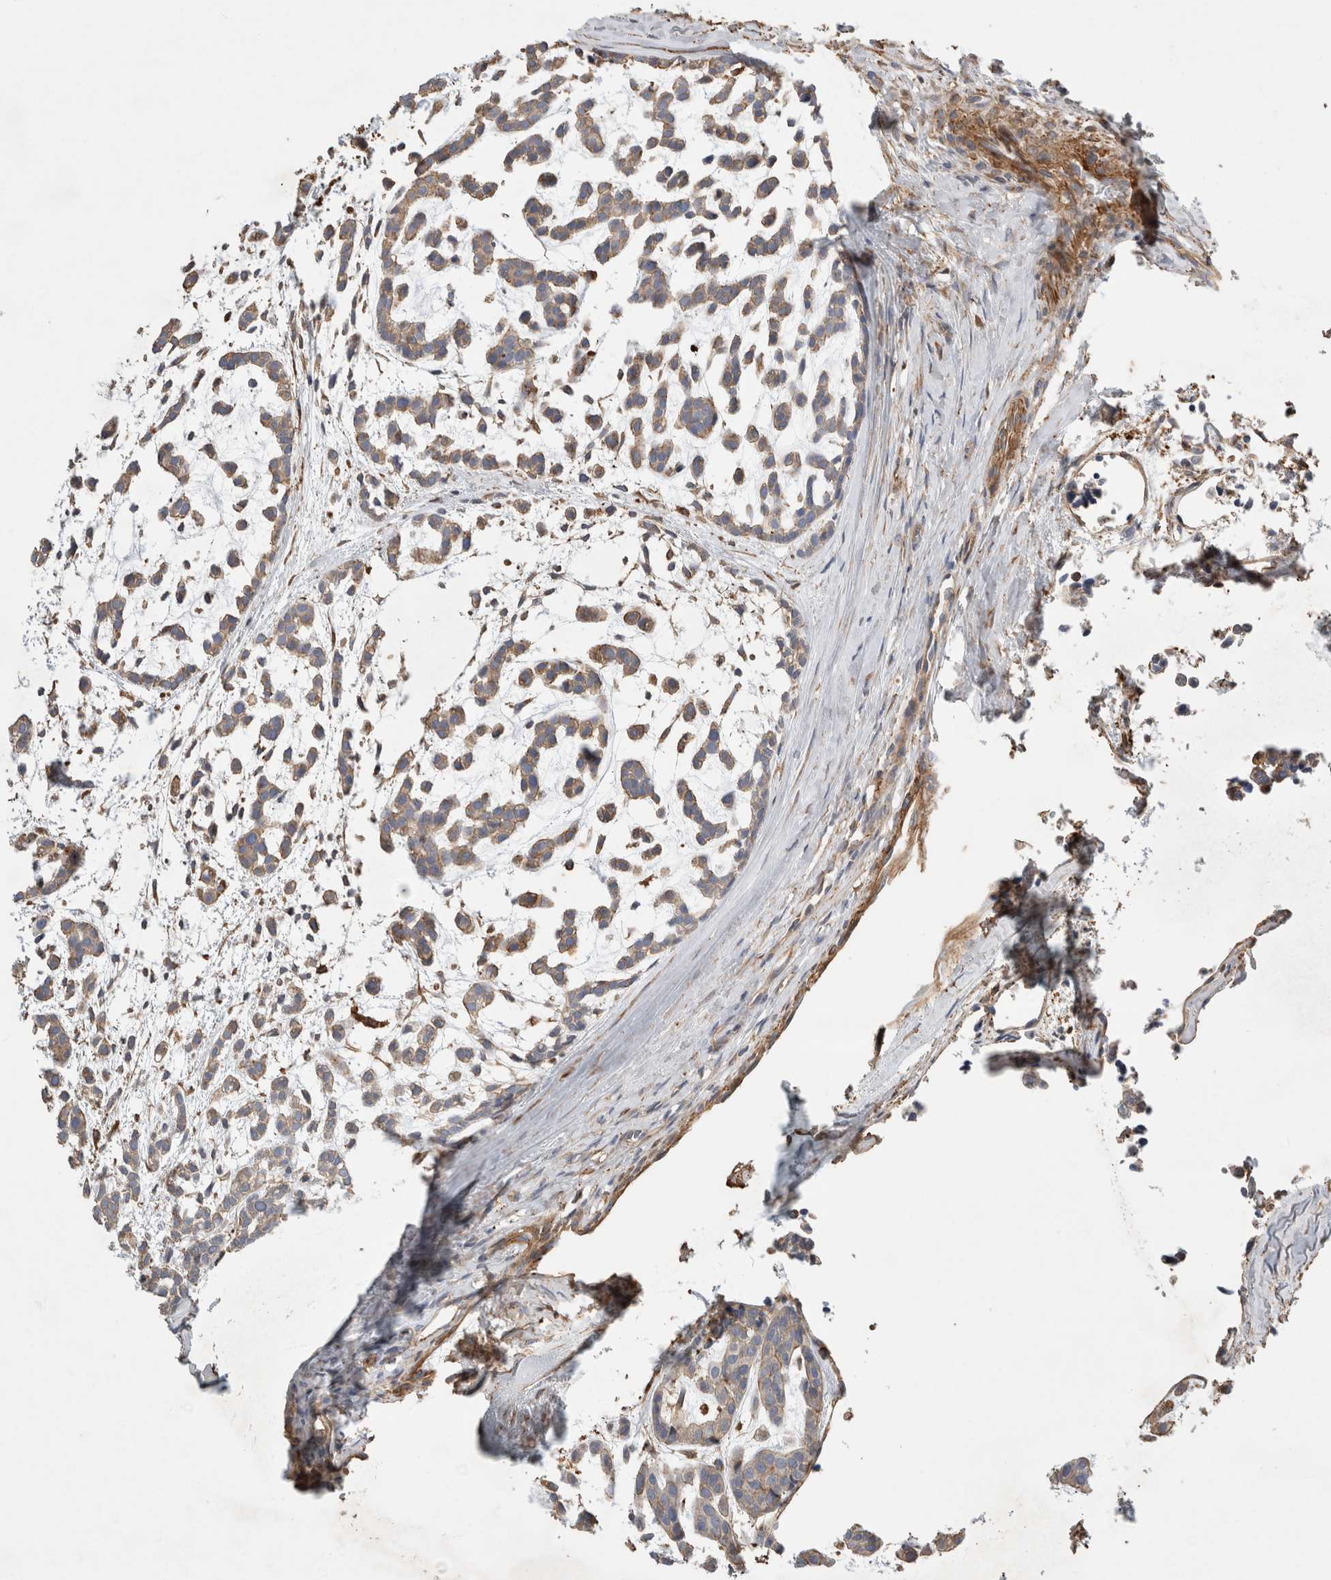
{"staining": {"intensity": "weak", "quantity": ">75%", "location": "cytoplasmic/membranous"}, "tissue": "head and neck cancer", "cell_type": "Tumor cells", "image_type": "cancer", "snomed": [{"axis": "morphology", "description": "Adenocarcinoma, NOS"}, {"axis": "morphology", "description": "Adenoma, NOS"}, {"axis": "topography", "description": "Head-Neck"}], "caption": "The histopathology image demonstrates a brown stain indicating the presence of a protein in the cytoplasmic/membranous of tumor cells in head and neck cancer (adenocarcinoma).", "gene": "GPER1", "patient": {"sex": "female", "age": 55}}